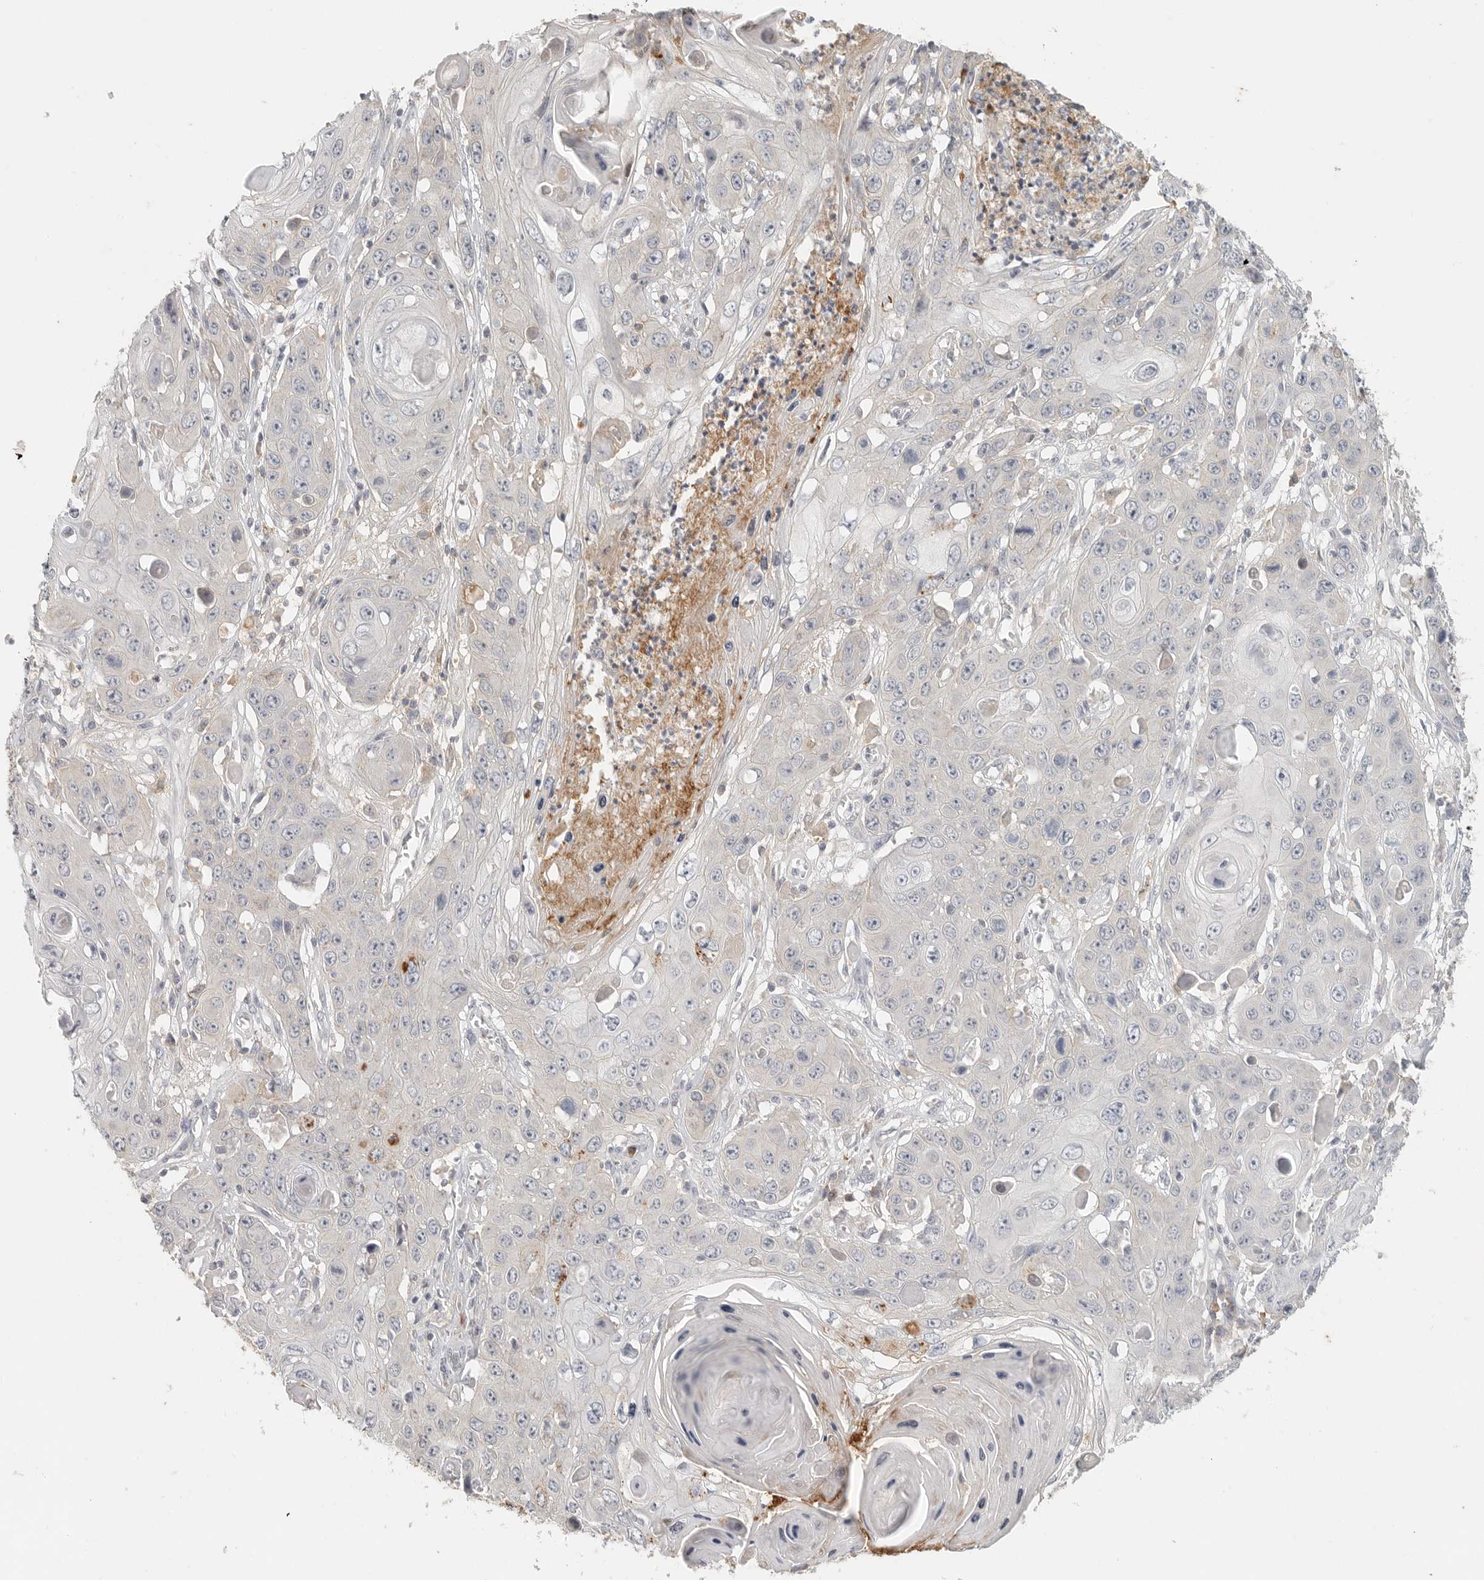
{"staining": {"intensity": "negative", "quantity": "none", "location": "none"}, "tissue": "skin cancer", "cell_type": "Tumor cells", "image_type": "cancer", "snomed": [{"axis": "morphology", "description": "Squamous cell carcinoma, NOS"}, {"axis": "topography", "description": "Skin"}], "caption": "Tumor cells are negative for brown protein staining in skin cancer (squamous cell carcinoma).", "gene": "SLC25A36", "patient": {"sex": "male", "age": 55}}